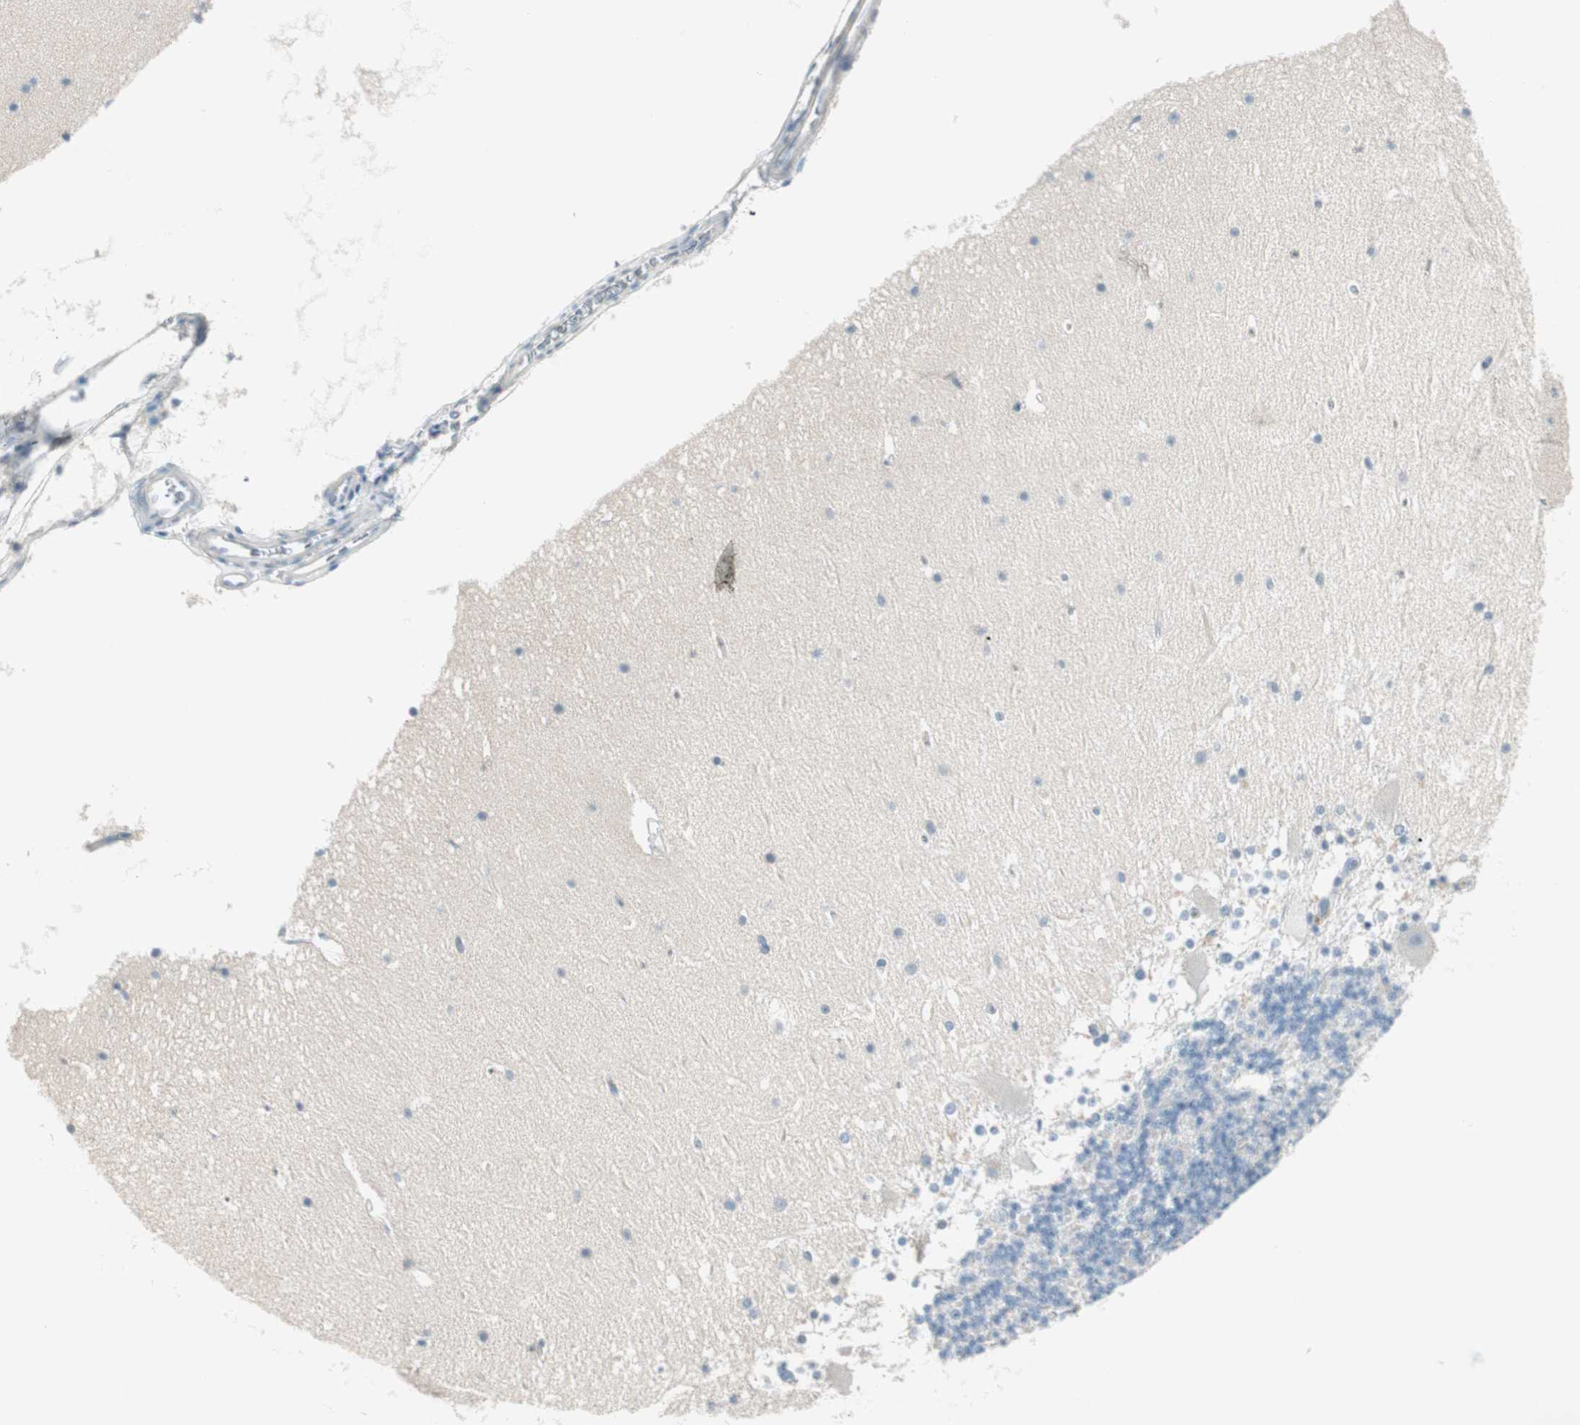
{"staining": {"intensity": "negative", "quantity": "none", "location": "none"}, "tissue": "cerebellum", "cell_type": "Cells in granular layer", "image_type": "normal", "snomed": [{"axis": "morphology", "description": "Normal tissue, NOS"}, {"axis": "topography", "description": "Cerebellum"}], "caption": "Photomicrograph shows no protein expression in cells in granular layer of unremarkable cerebellum.", "gene": "ITLN2", "patient": {"sex": "female", "age": 19}}